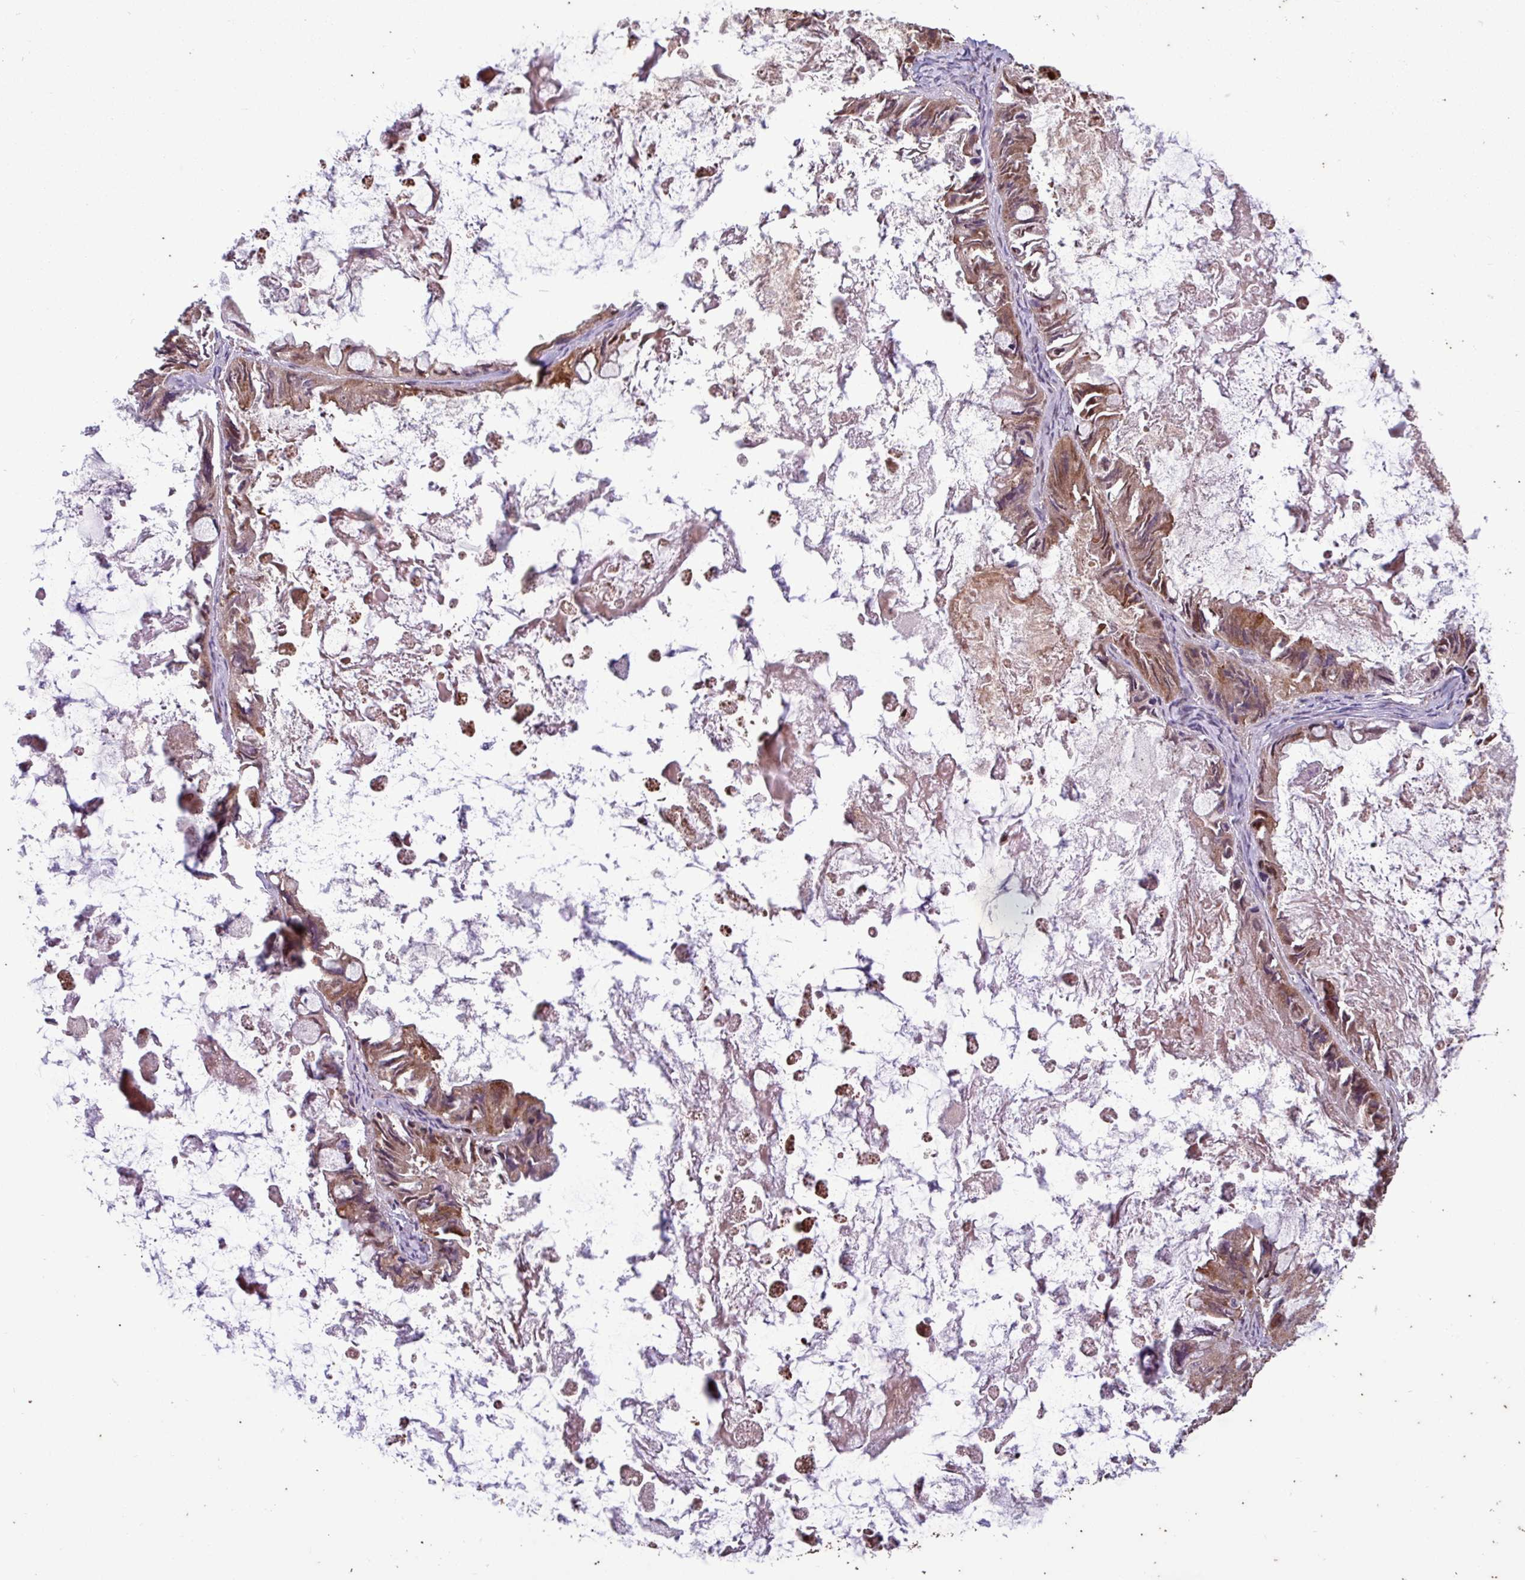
{"staining": {"intensity": "moderate", "quantity": ">75%", "location": "cytoplasmic/membranous,nuclear"}, "tissue": "ovarian cancer", "cell_type": "Tumor cells", "image_type": "cancer", "snomed": [{"axis": "morphology", "description": "Cystadenocarcinoma, mucinous, NOS"}, {"axis": "topography", "description": "Ovary"}], "caption": "This is a micrograph of immunohistochemistry (IHC) staining of ovarian mucinous cystadenocarcinoma, which shows moderate expression in the cytoplasmic/membranous and nuclear of tumor cells.", "gene": "PDPR", "patient": {"sex": "female", "age": 61}}